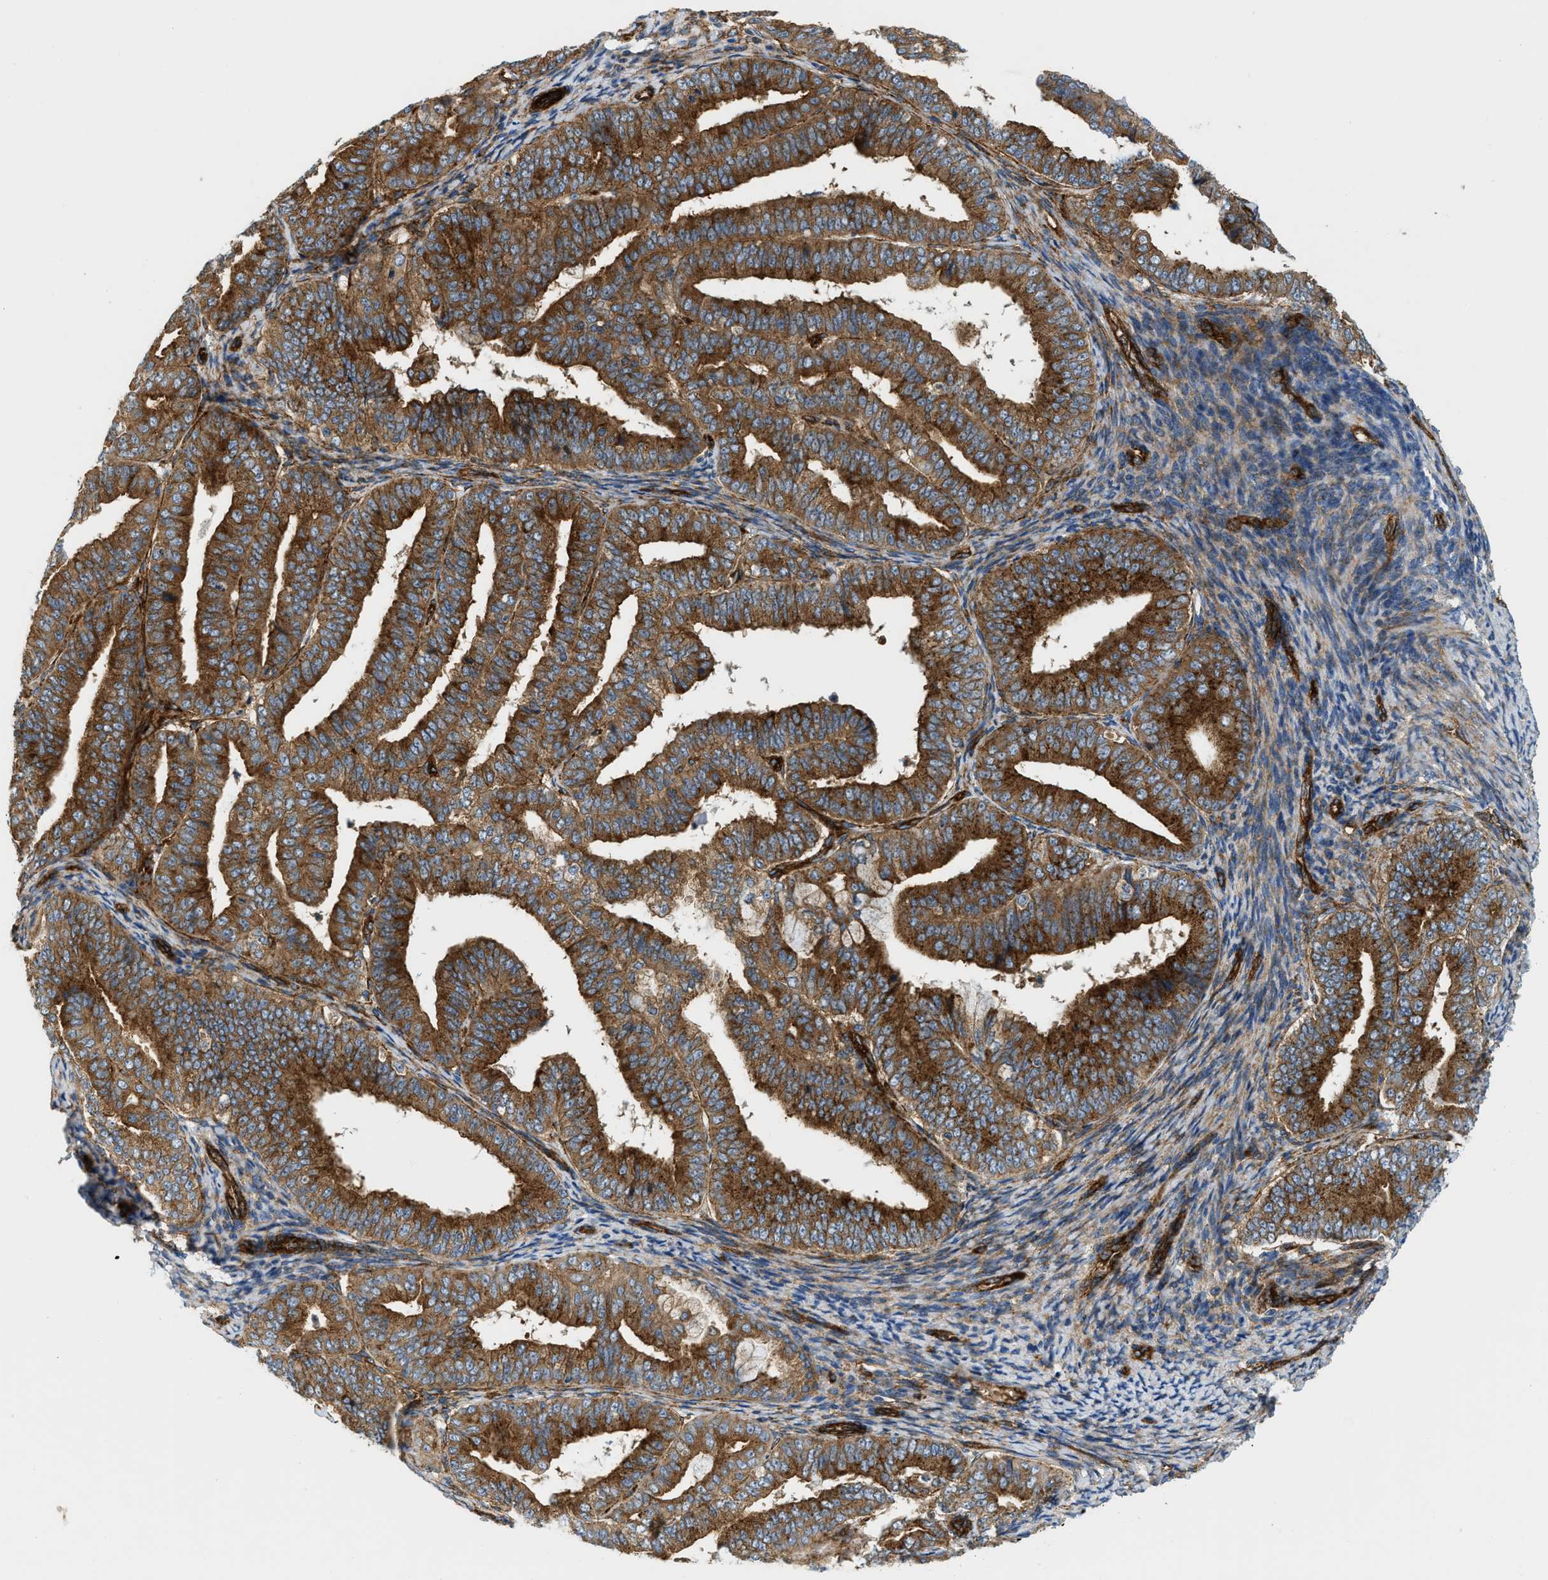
{"staining": {"intensity": "strong", "quantity": ">75%", "location": "cytoplasmic/membranous"}, "tissue": "endometrial cancer", "cell_type": "Tumor cells", "image_type": "cancer", "snomed": [{"axis": "morphology", "description": "Adenocarcinoma, NOS"}, {"axis": "topography", "description": "Endometrium"}], "caption": "The photomicrograph reveals a brown stain indicating the presence of a protein in the cytoplasmic/membranous of tumor cells in adenocarcinoma (endometrial).", "gene": "HIP1", "patient": {"sex": "female", "age": 63}}